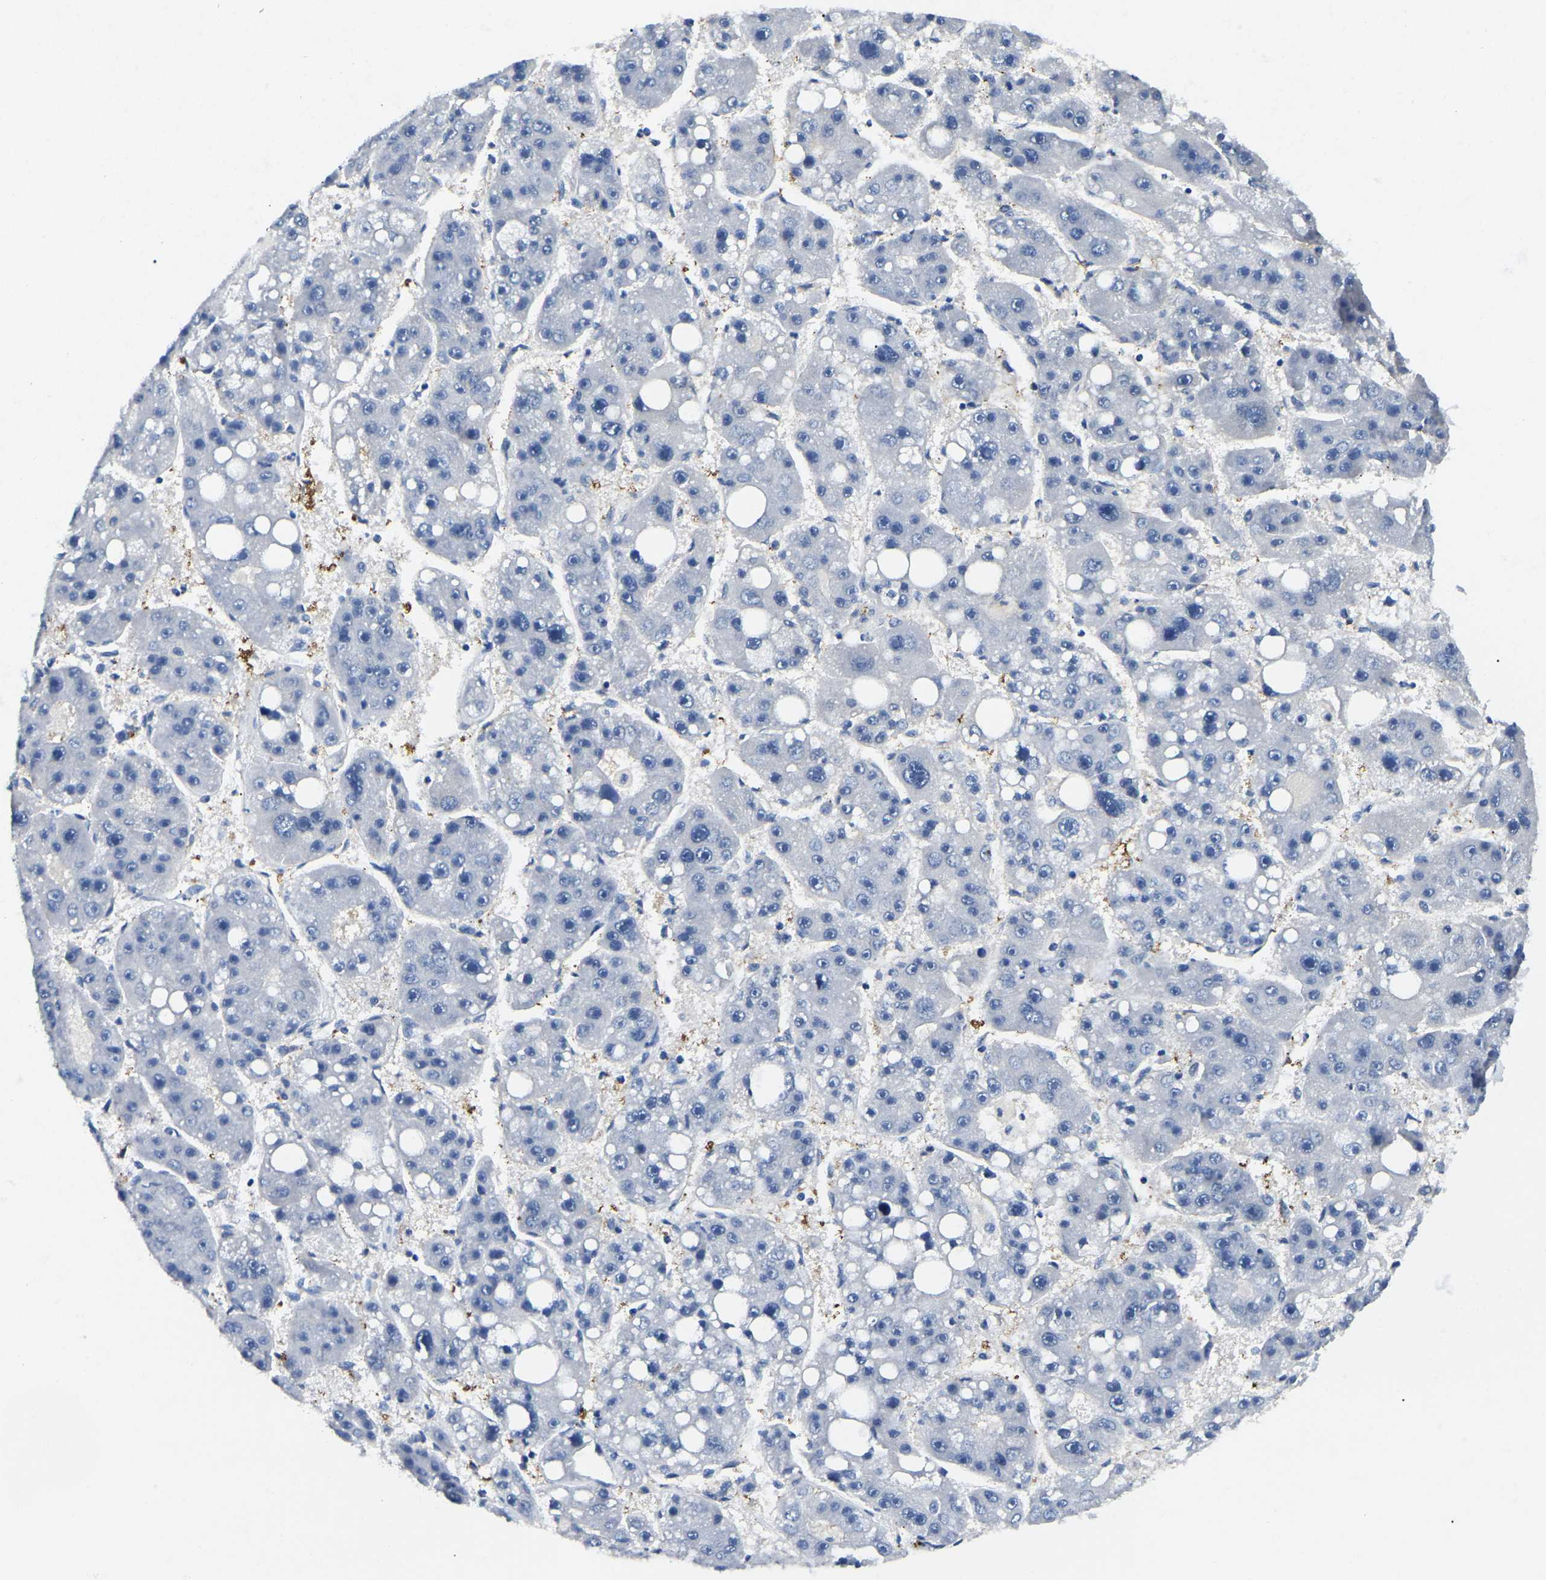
{"staining": {"intensity": "negative", "quantity": "none", "location": "none"}, "tissue": "liver cancer", "cell_type": "Tumor cells", "image_type": "cancer", "snomed": [{"axis": "morphology", "description": "Carcinoma, Hepatocellular, NOS"}, {"axis": "topography", "description": "Liver"}], "caption": "This is a histopathology image of IHC staining of hepatocellular carcinoma (liver), which shows no staining in tumor cells.", "gene": "DUSP8", "patient": {"sex": "female", "age": 61}}